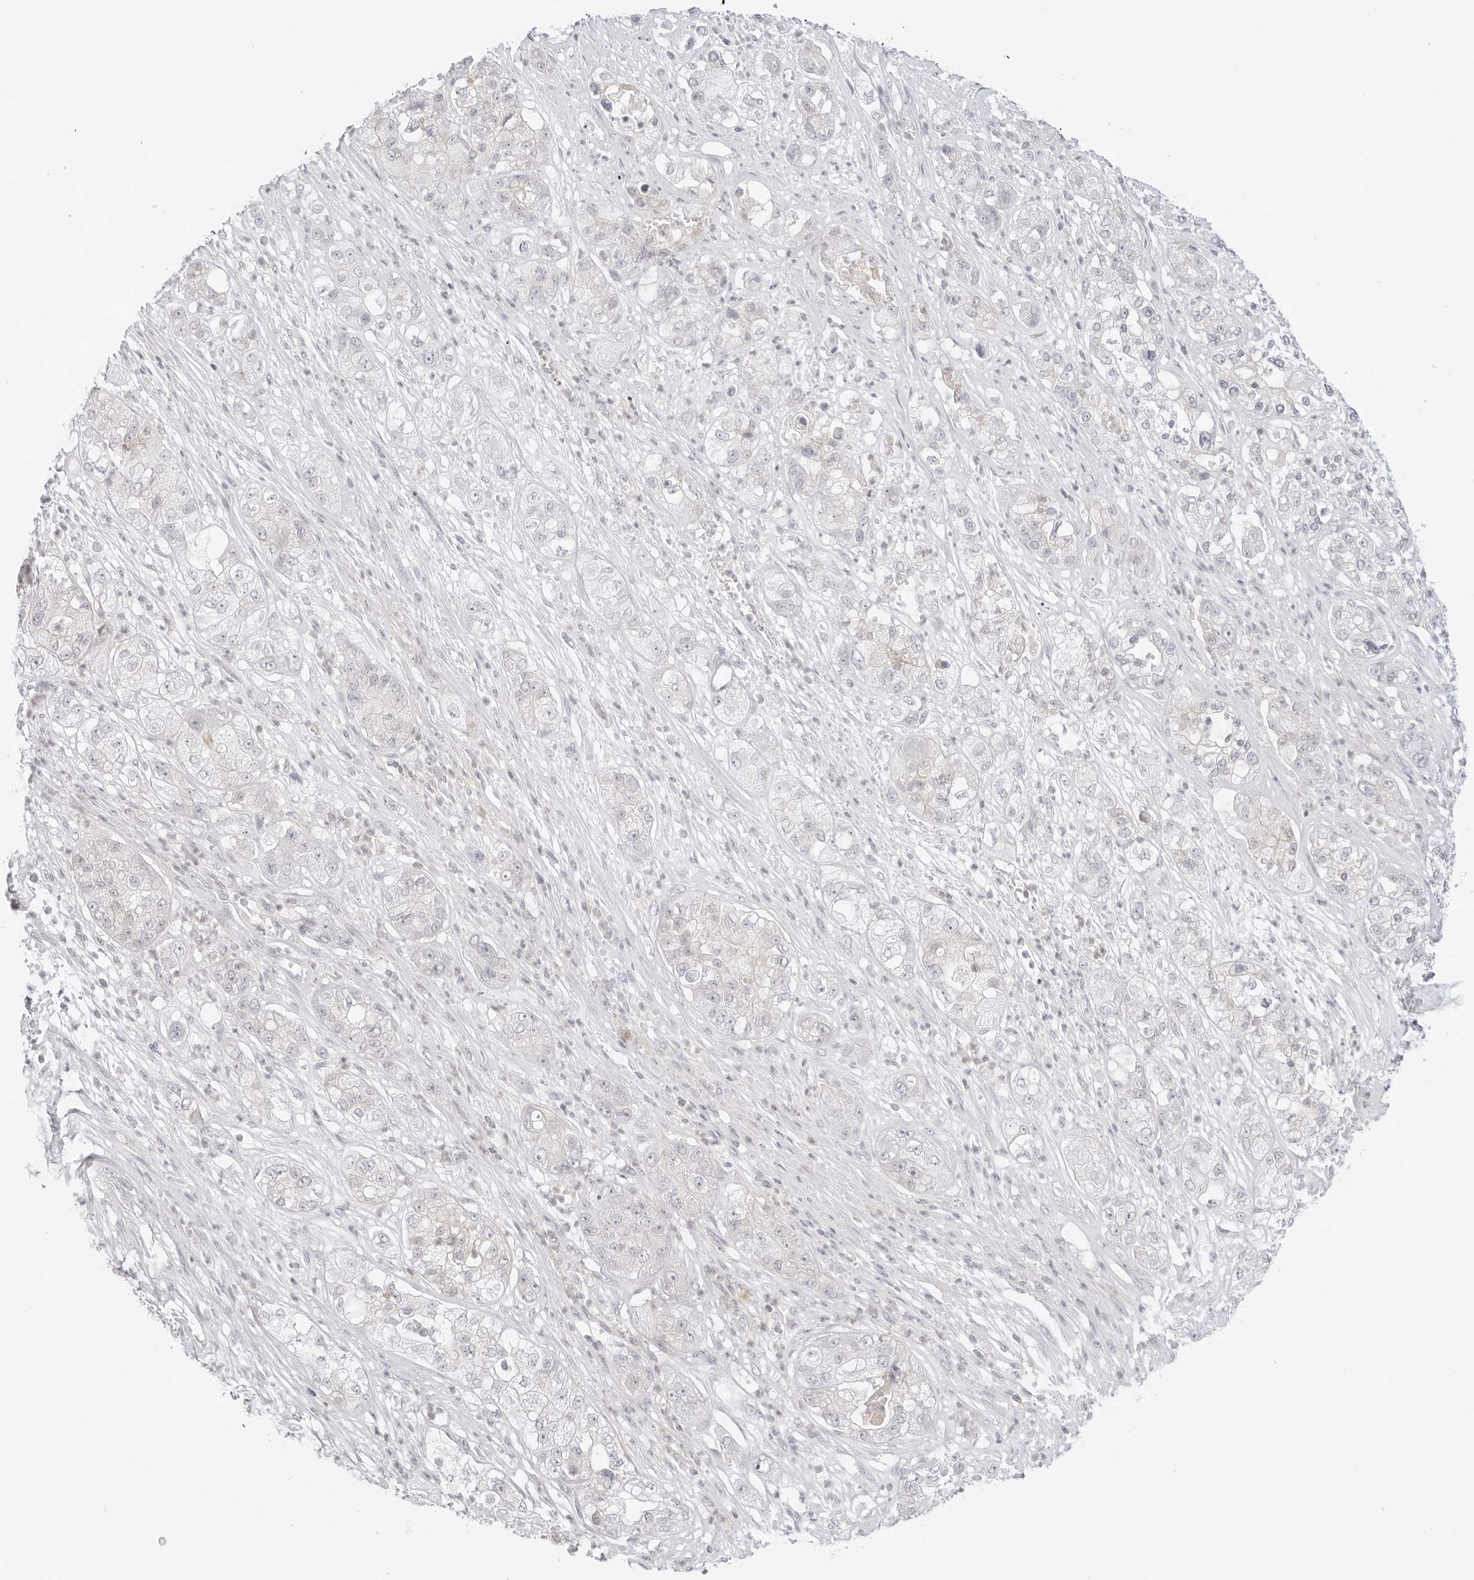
{"staining": {"intensity": "negative", "quantity": "none", "location": "none"}, "tissue": "pancreatic cancer", "cell_type": "Tumor cells", "image_type": "cancer", "snomed": [{"axis": "morphology", "description": "Adenocarcinoma, NOS"}, {"axis": "topography", "description": "Pancreas"}], "caption": "This is a image of IHC staining of pancreatic cancer (adenocarcinoma), which shows no staining in tumor cells.", "gene": "TNFRSF14", "patient": {"sex": "female", "age": 78}}